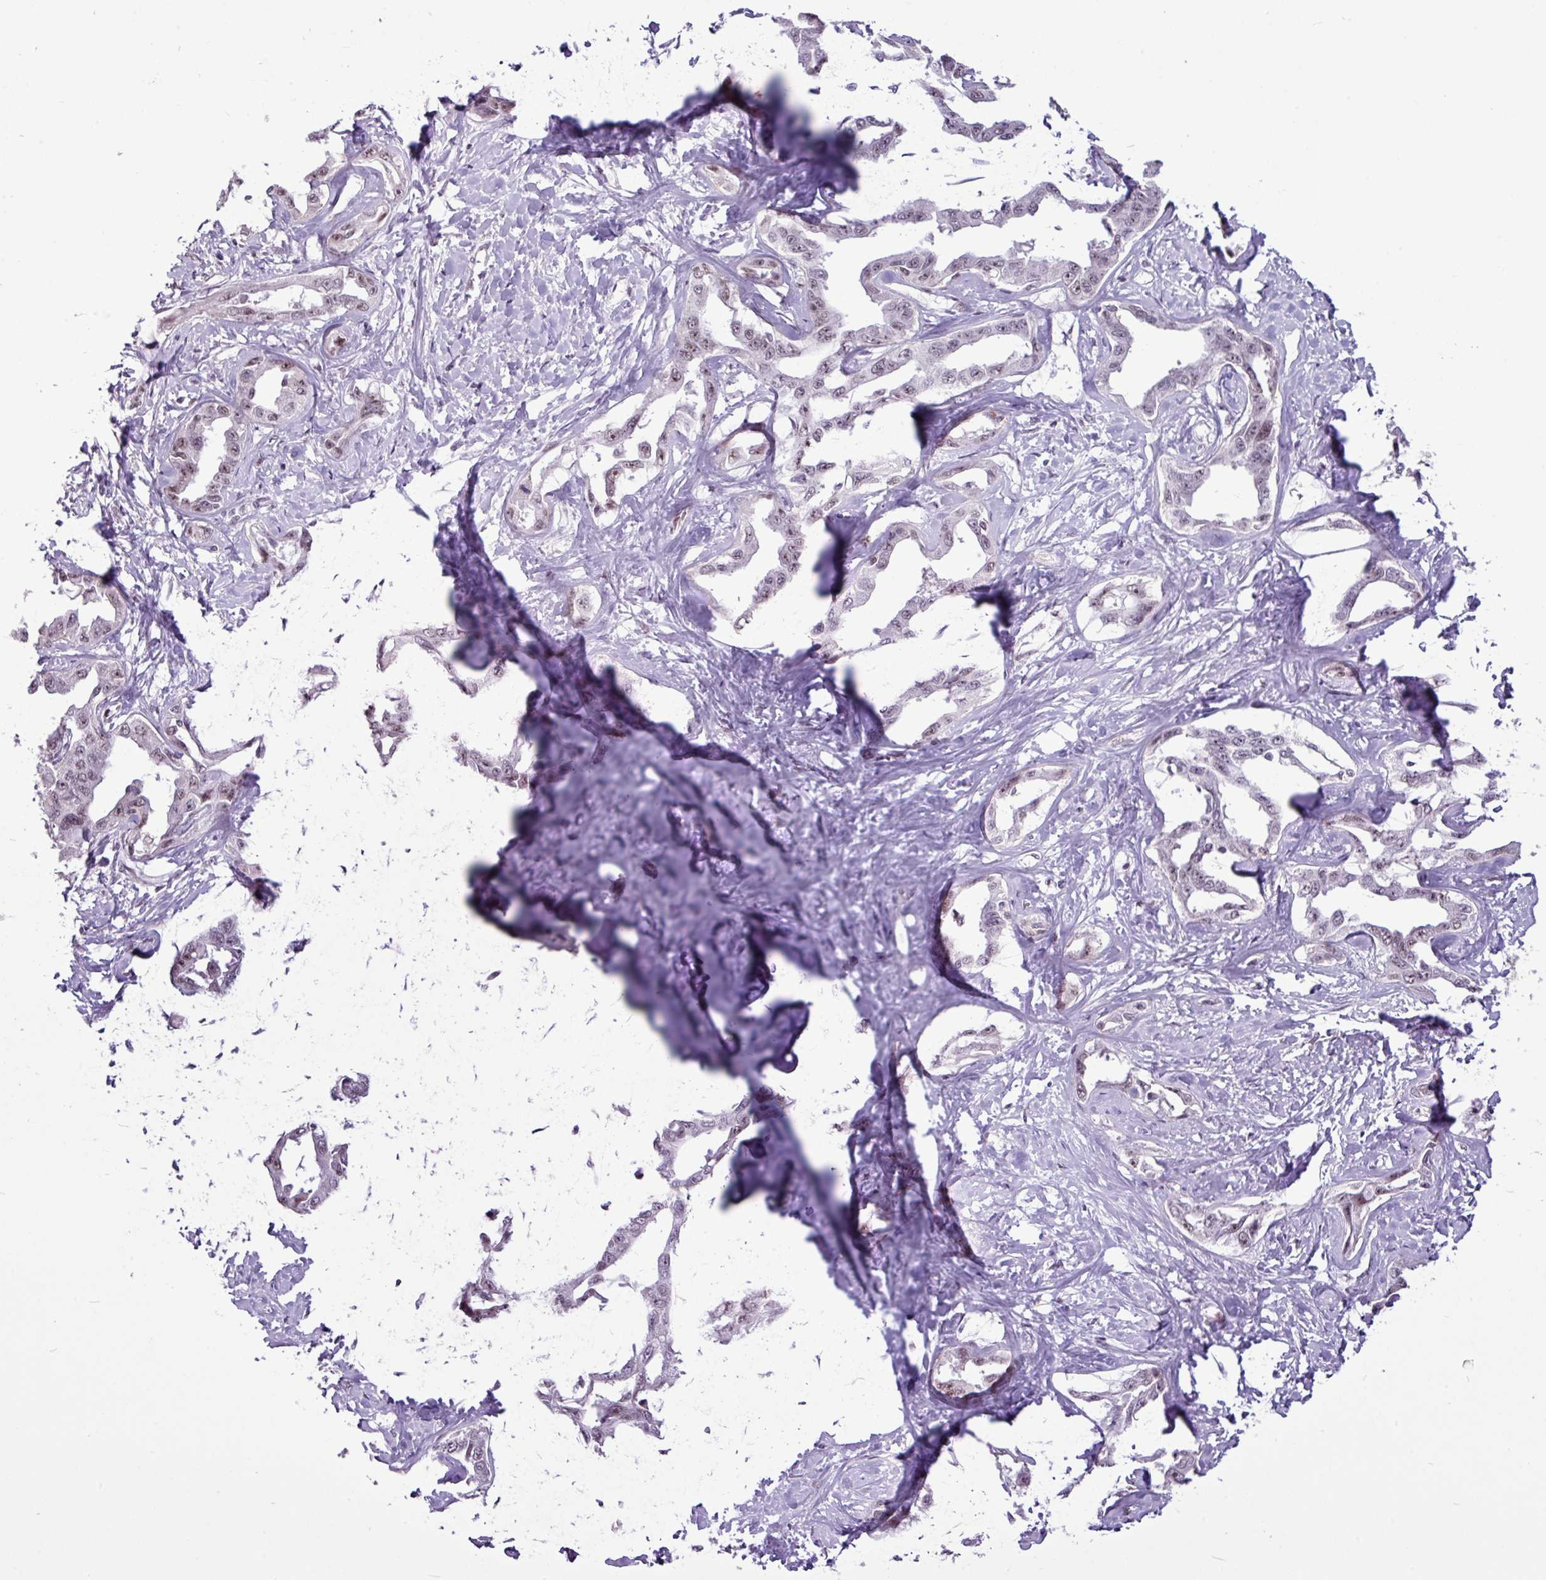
{"staining": {"intensity": "weak", "quantity": ">75%", "location": "nuclear"}, "tissue": "liver cancer", "cell_type": "Tumor cells", "image_type": "cancer", "snomed": [{"axis": "morphology", "description": "Cholangiocarcinoma"}, {"axis": "topography", "description": "Liver"}], "caption": "Weak nuclear positivity is appreciated in approximately >75% of tumor cells in liver cancer (cholangiocarcinoma). Using DAB (3,3'-diaminobenzidine) (brown) and hematoxylin (blue) stains, captured at high magnification using brightfield microscopy.", "gene": "UTP18", "patient": {"sex": "male", "age": 59}}